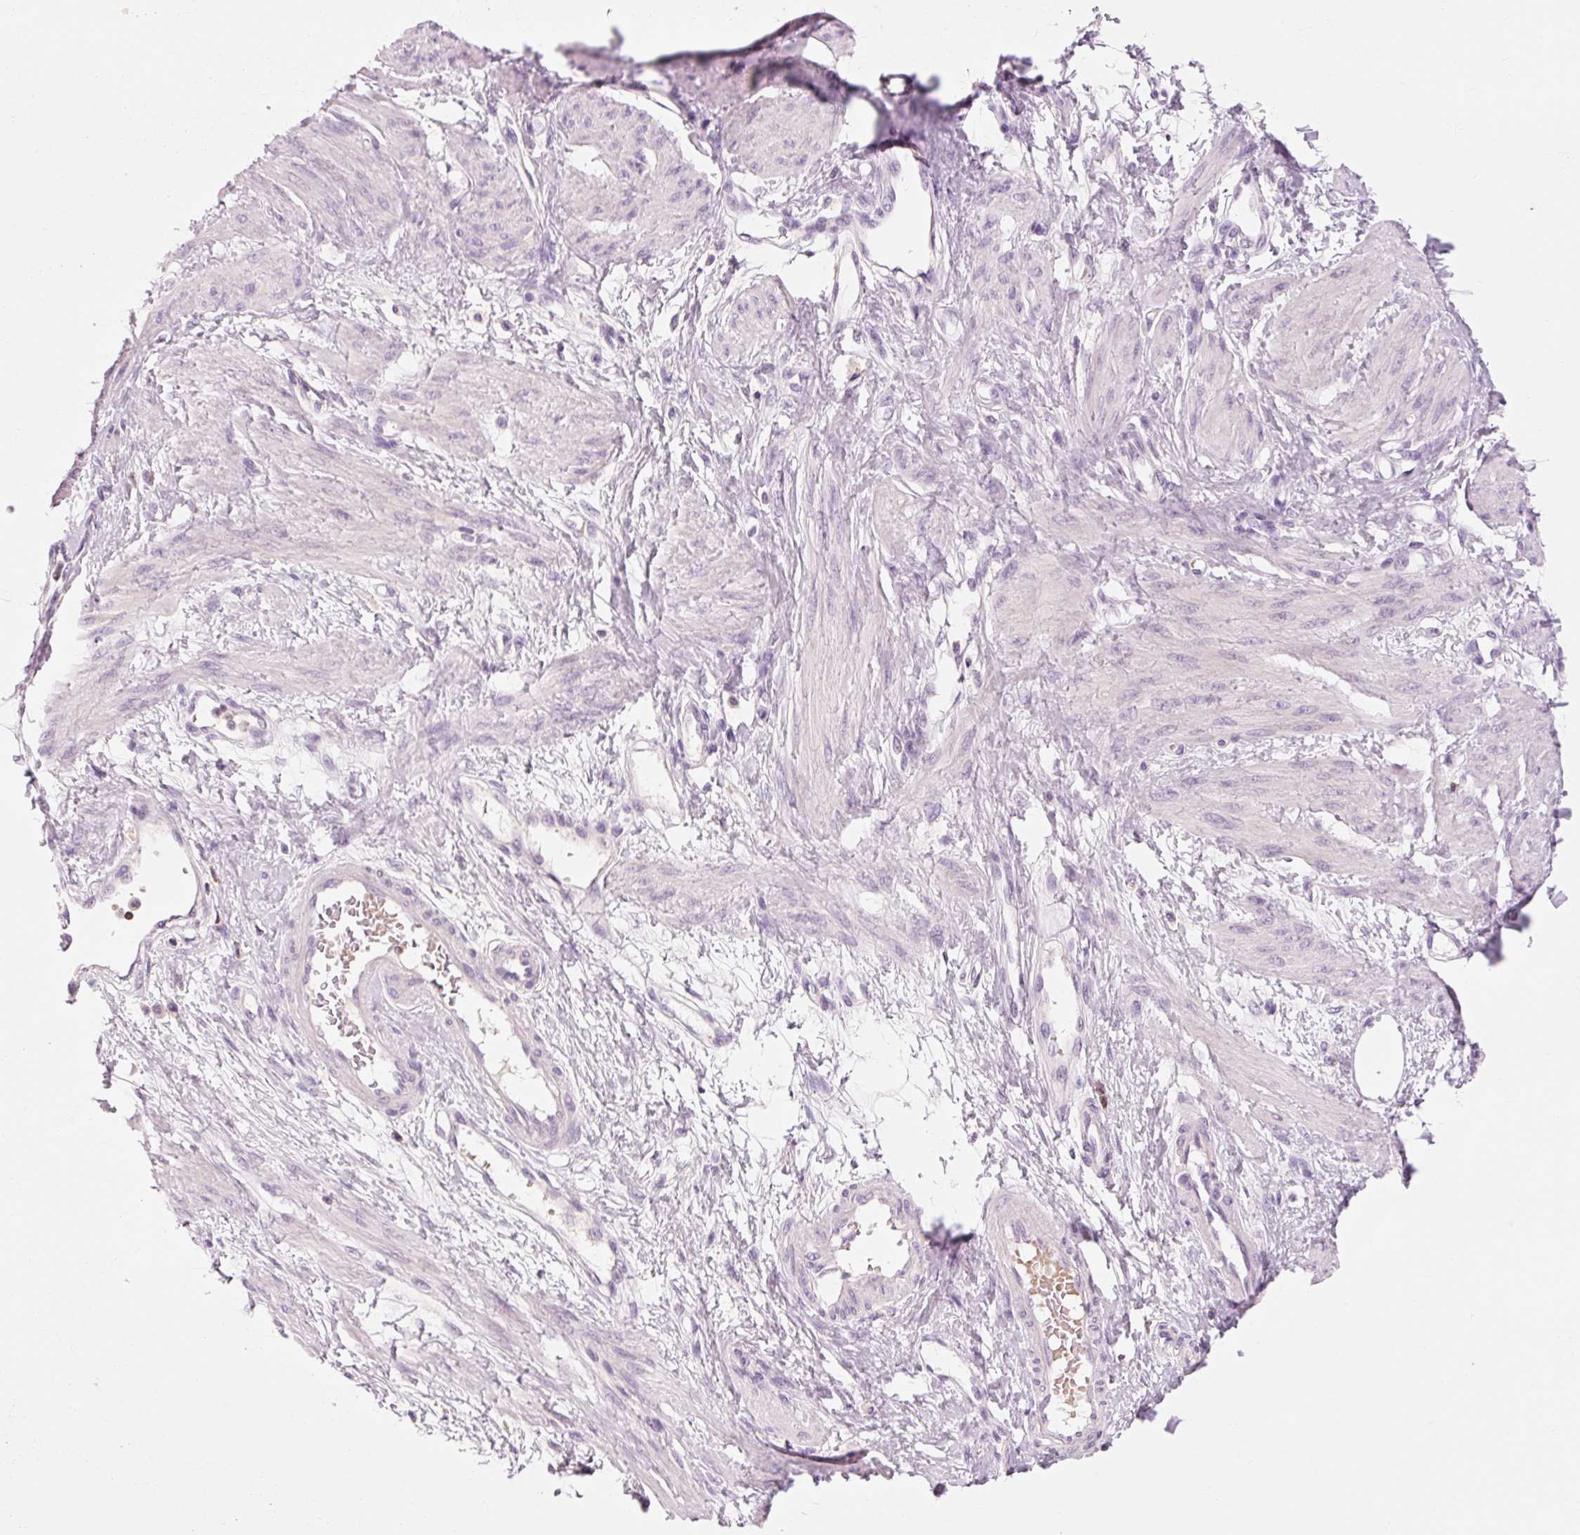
{"staining": {"intensity": "negative", "quantity": "none", "location": "none"}, "tissue": "smooth muscle", "cell_type": "Smooth muscle cells", "image_type": "normal", "snomed": [{"axis": "morphology", "description": "Normal tissue, NOS"}, {"axis": "topography", "description": "Smooth muscle"}, {"axis": "topography", "description": "Uterus"}], "caption": "The photomicrograph displays no staining of smooth muscle cells in normal smooth muscle. Brightfield microscopy of immunohistochemistry stained with DAB (3,3'-diaminobenzidine) (brown) and hematoxylin (blue), captured at high magnification.", "gene": "OR8K1", "patient": {"sex": "female", "age": 39}}